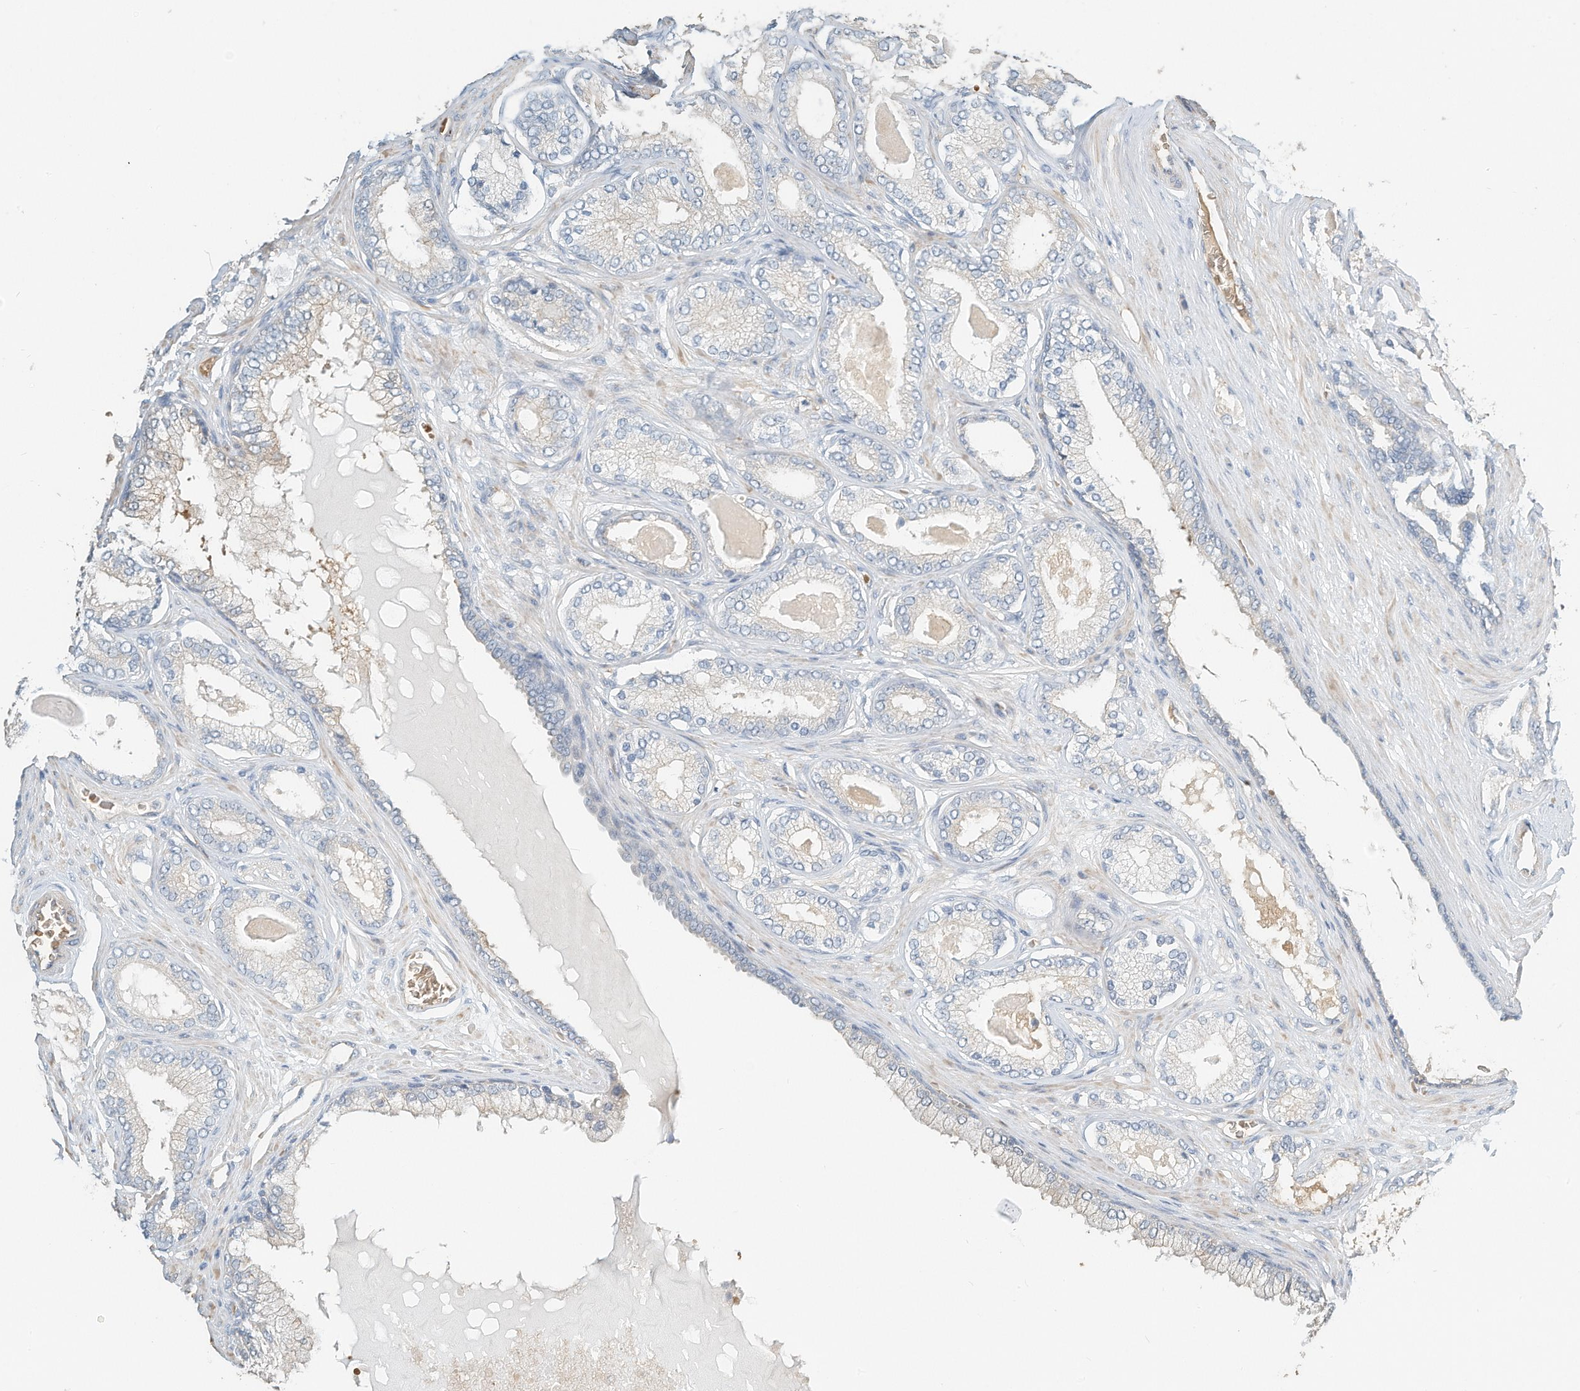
{"staining": {"intensity": "negative", "quantity": "none", "location": "none"}, "tissue": "prostate cancer", "cell_type": "Tumor cells", "image_type": "cancer", "snomed": [{"axis": "morphology", "description": "Adenocarcinoma, Low grade"}, {"axis": "topography", "description": "Prostate"}], "caption": "Tumor cells are negative for brown protein staining in low-grade adenocarcinoma (prostate). (Brightfield microscopy of DAB IHC at high magnification).", "gene": "RCAN3", "patient": {"sex": "male", "age": 70}}